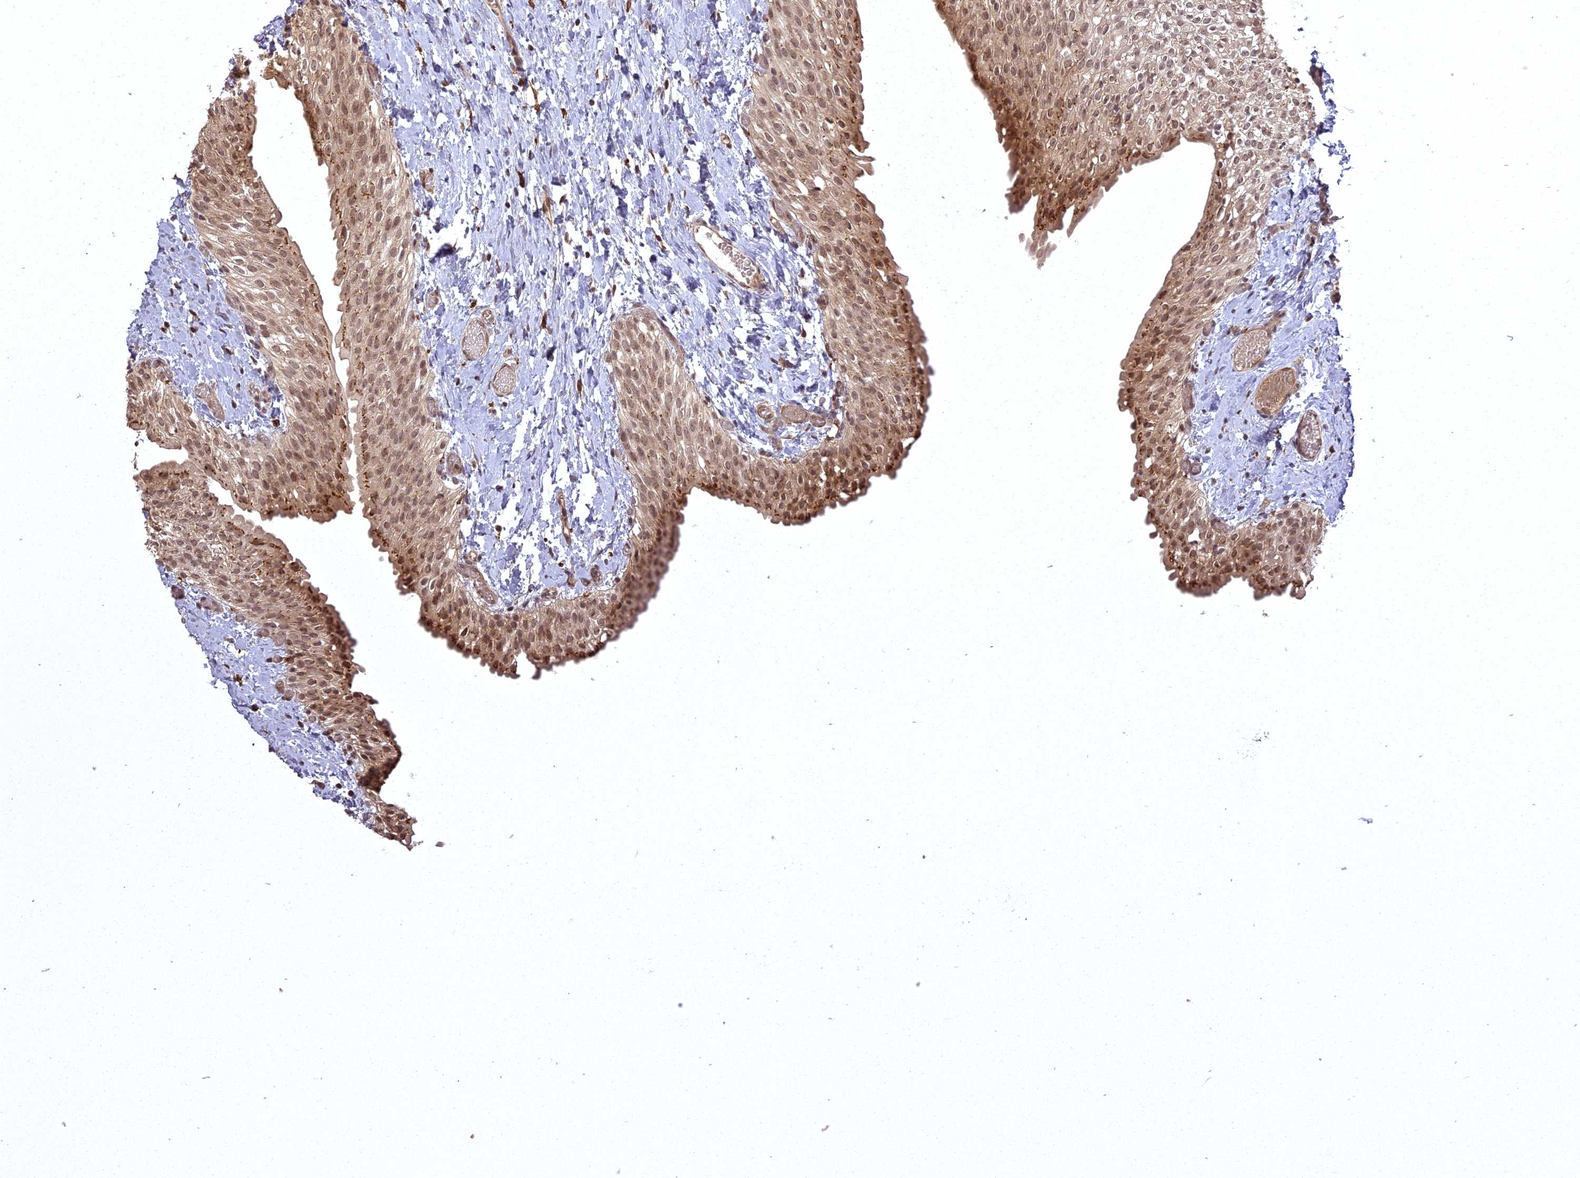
{"staining": {"intensity": "moderate", "quantity": ">75%", "location": "cytoplasmic/membranous,nuclear"}, "tissue": "urinary bladder", "cell_type": "Urothelial cells", "image_type": "normal", "snomed": [{"axis": "morphology", "description": "Normal tissue, NOS"}, {"axis": "topography", "description": "Urinary bladder"}], "caption": "Approximately >75% of urothelial cells in unremarkable urinary bladder demonstrate moderate cytoplasmic/membranous,nuclear protein staining as visualized by brown immunohistochemical staining.", "gene": "ING5", "patient": {"sex": "male", "age": 1}}